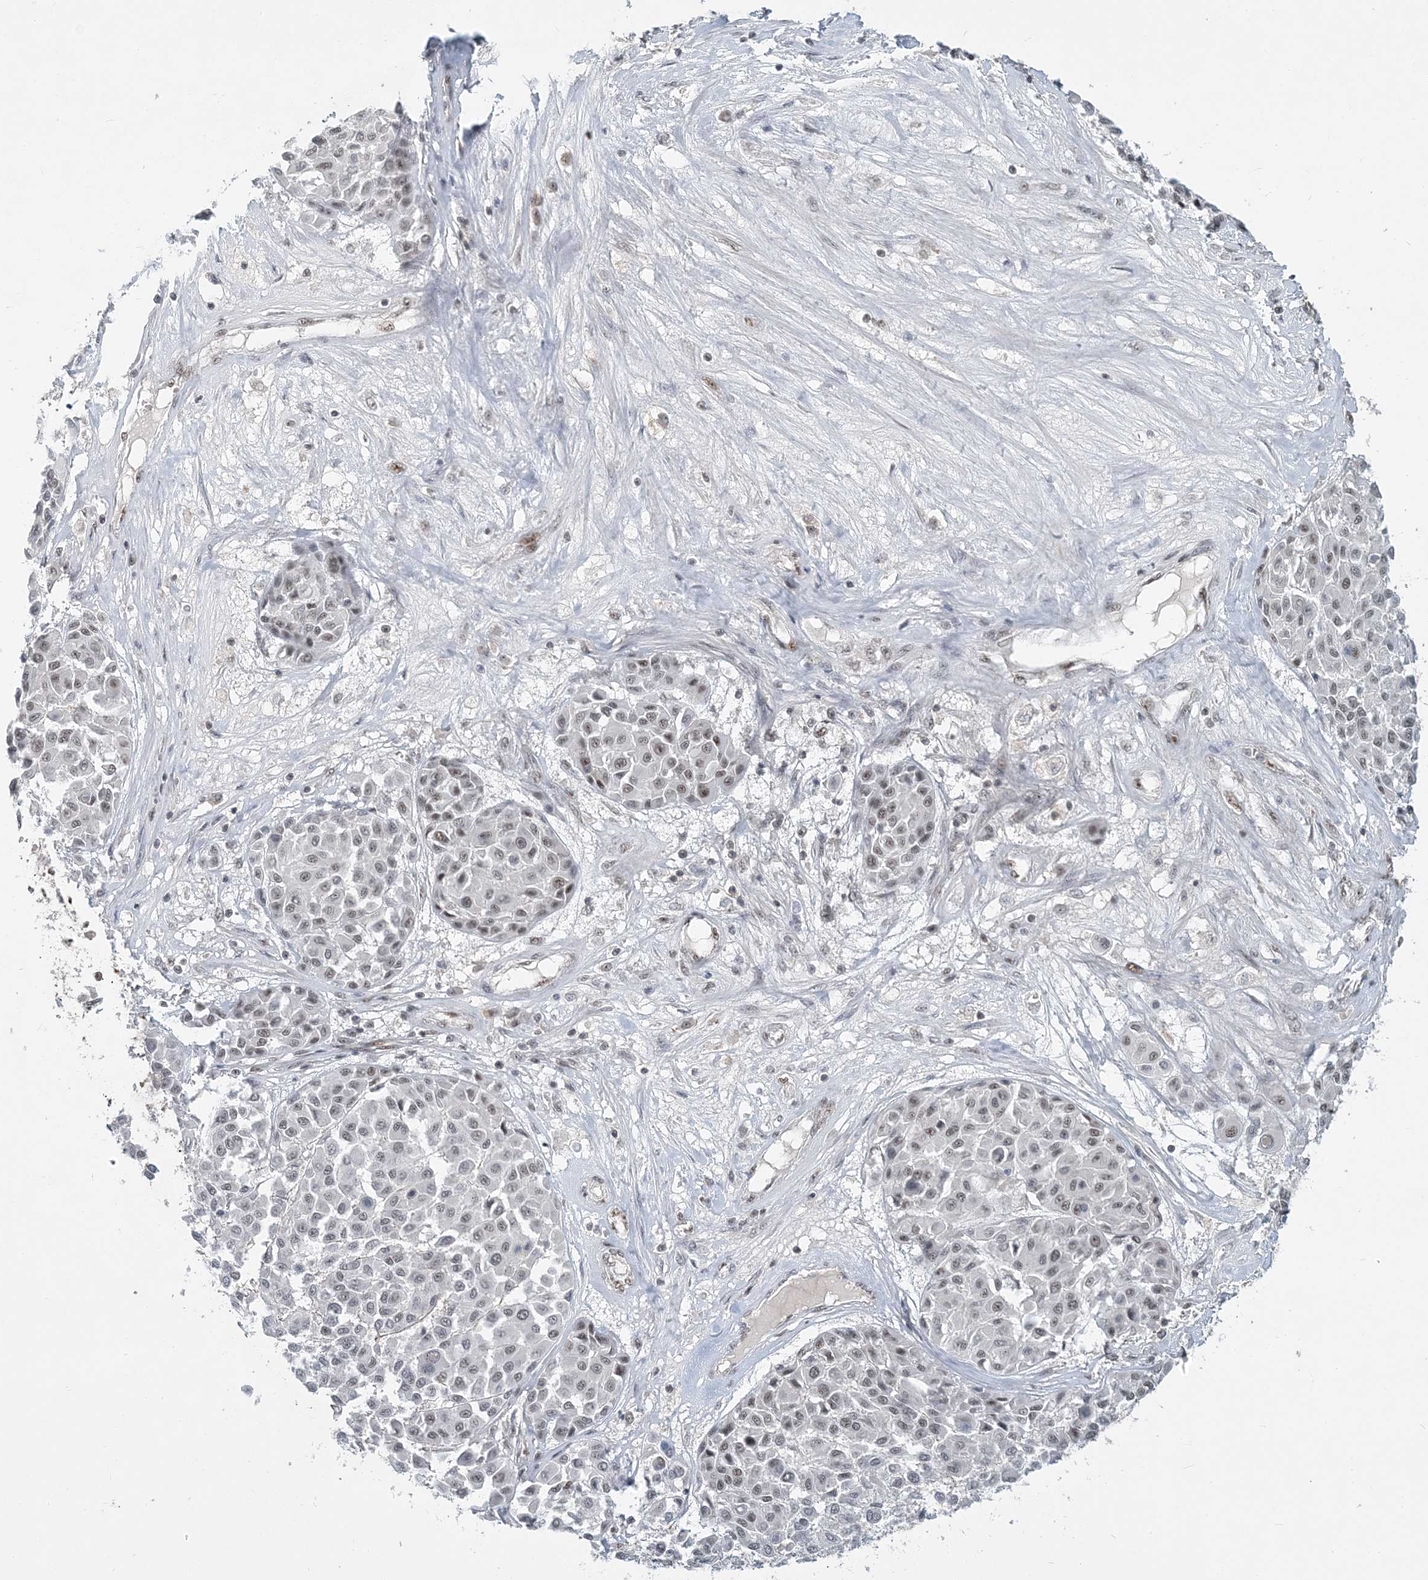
{"staining": {"intensity": "weak", "quantity": "25%-75%", "location": "nuclear"}, "tissue": "melanoma", "cell_type": "Tumor cells", "image_type": "cancer", "snomed": [{"axis": "morphology", "description": "Malignant melanoma, Metastatic site"}, {"axis": "topography", "description": "Soft tissue"}], "caption": "This micrograph displays IHC staining of malignant melanoma (metastatic site), with low weak nuclear expression in about 25%-75% of tumor cells.", "gene": "PLRG1", "patient": {"sex": "male", "age": 41}}